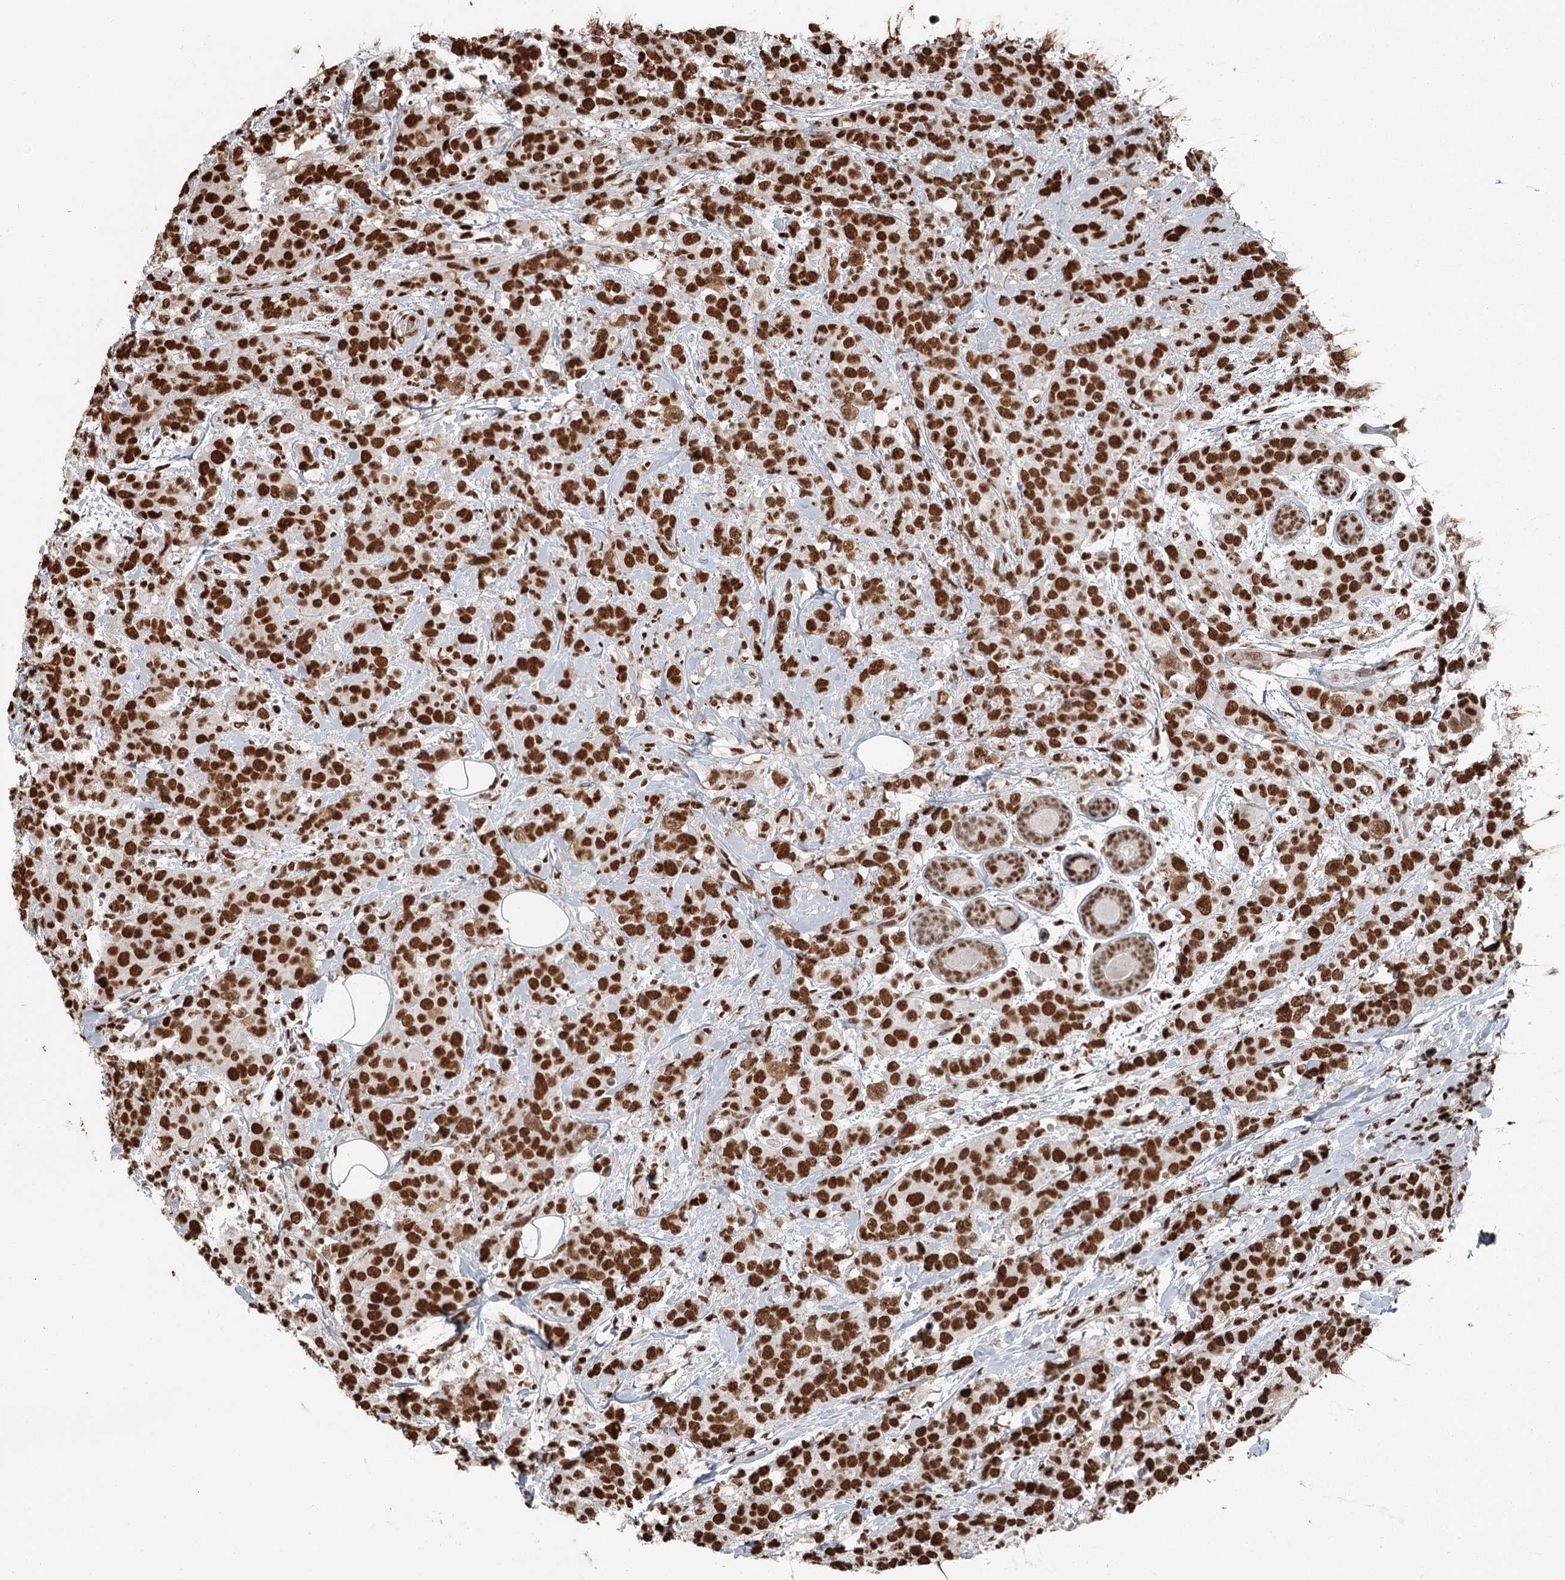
{"staining": {"intensity": "strong", "quantity": ">75%", "location": "nuclear"}, "tissue": "breast cancer", "cell_type": "Tumor cells", "image_type": "cancer", "snomed": [{"axis": "morphology", "description": "Lobular carcinoma"}, {"axis": "topography", "description": "Breast"}], "caption": "Protein staining of lobular carcinoma (breast) tissue exhibits strong nuclear positivity in approximately >75% of tumor cells.", "gene": "RBBP7", "patient": {"sex": "female", "age": 59}}